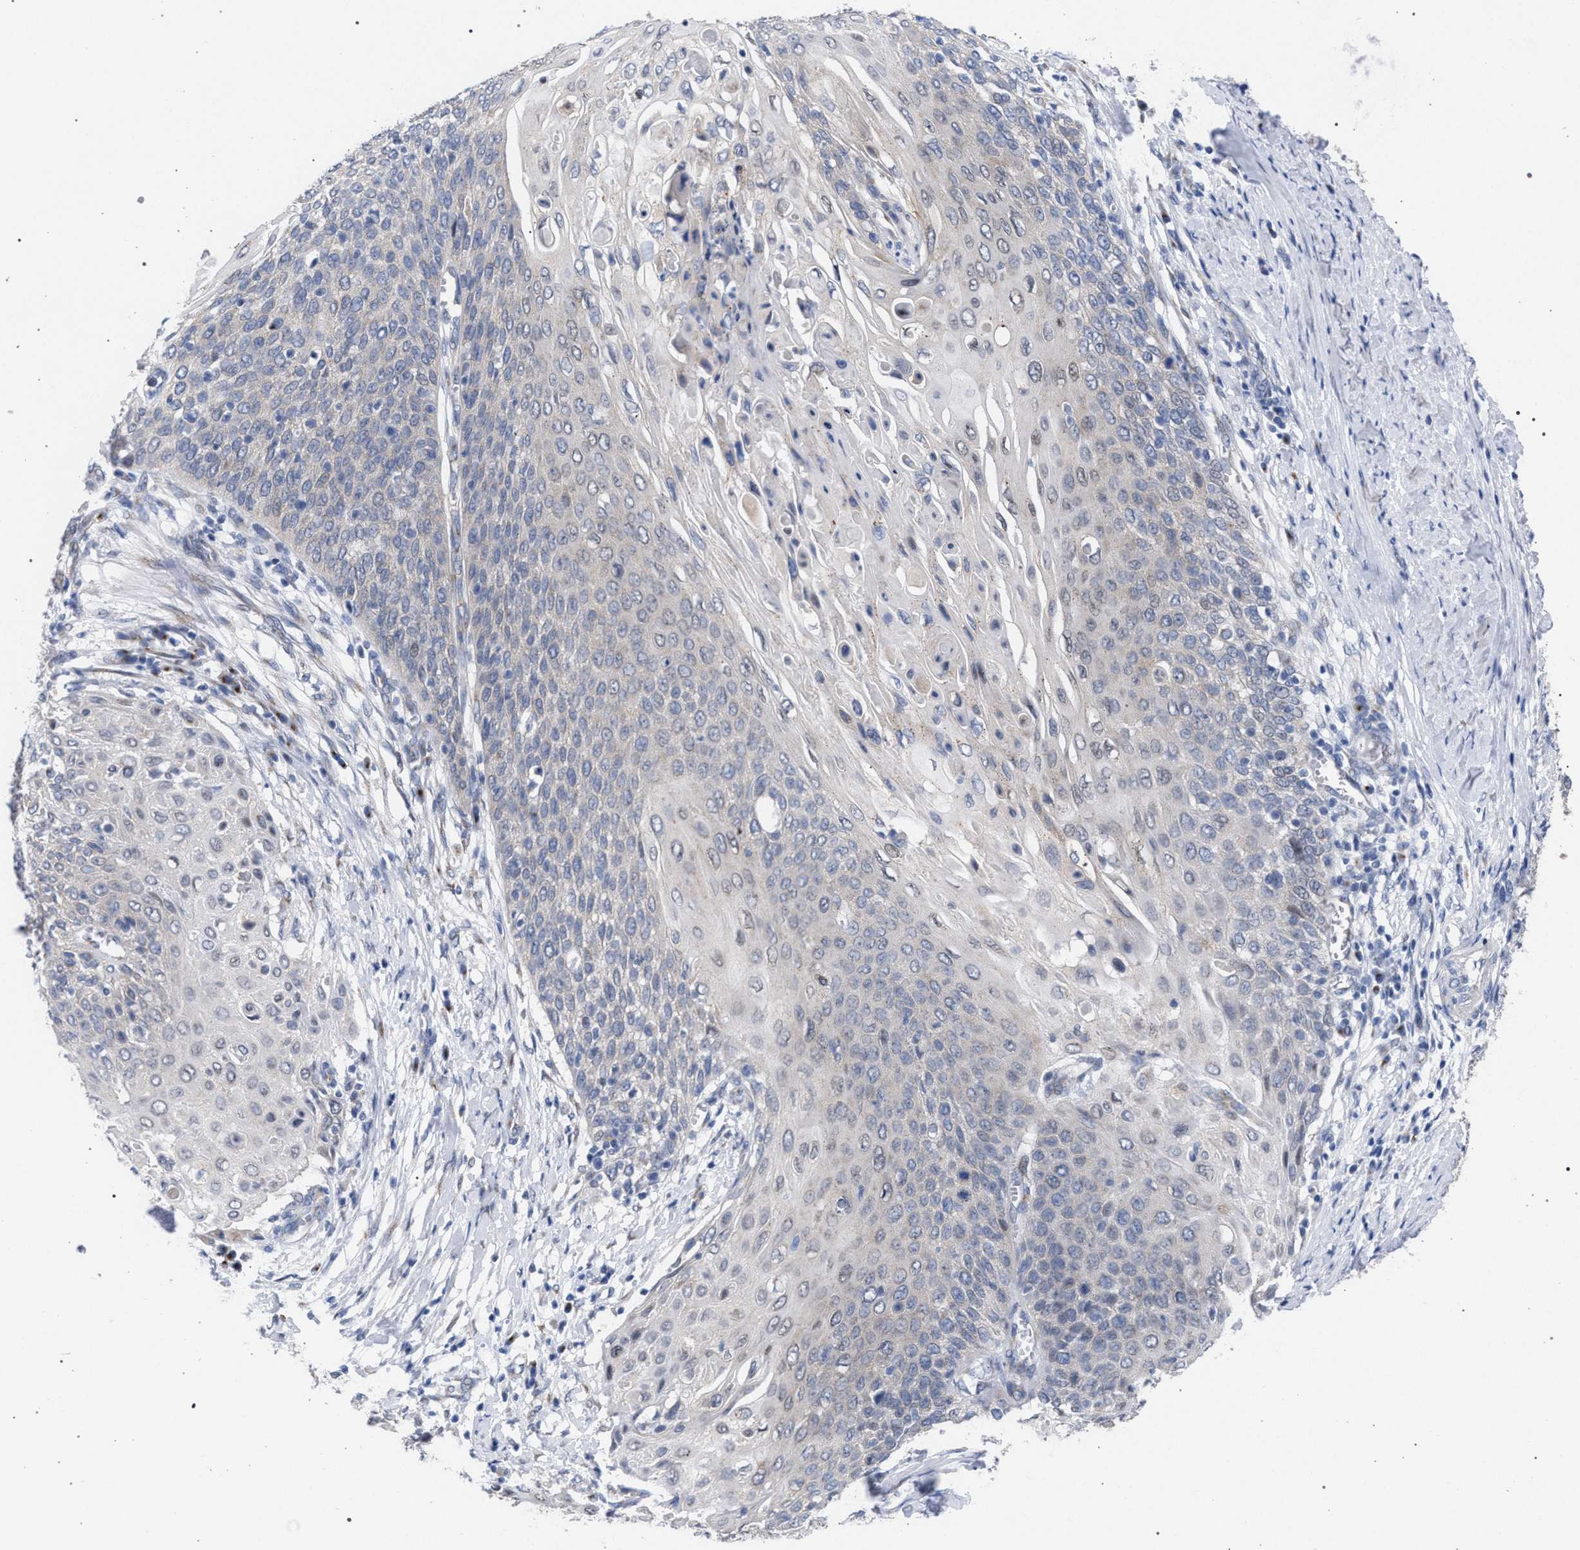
{"staining": {"intensity": "negative", "quantity": "none", "location": "none"}, "tissue": "cervical cancer", "cell_type": "Tumor cells", "image_type": "cancer", "snomed": [{"axis": "morphology", "description": "Squamous cell carcinoma, NOS"}, {"axis": "topography", "description": "Cervix"}], "caption": "Tumor cells show no significant positivity in cervical cancer. (Immunohistochemistry (ihc), brightfield microscopy, high magnification).", "gene": "GOLGA2", "patient": {"sex": "female", "age": 39}}